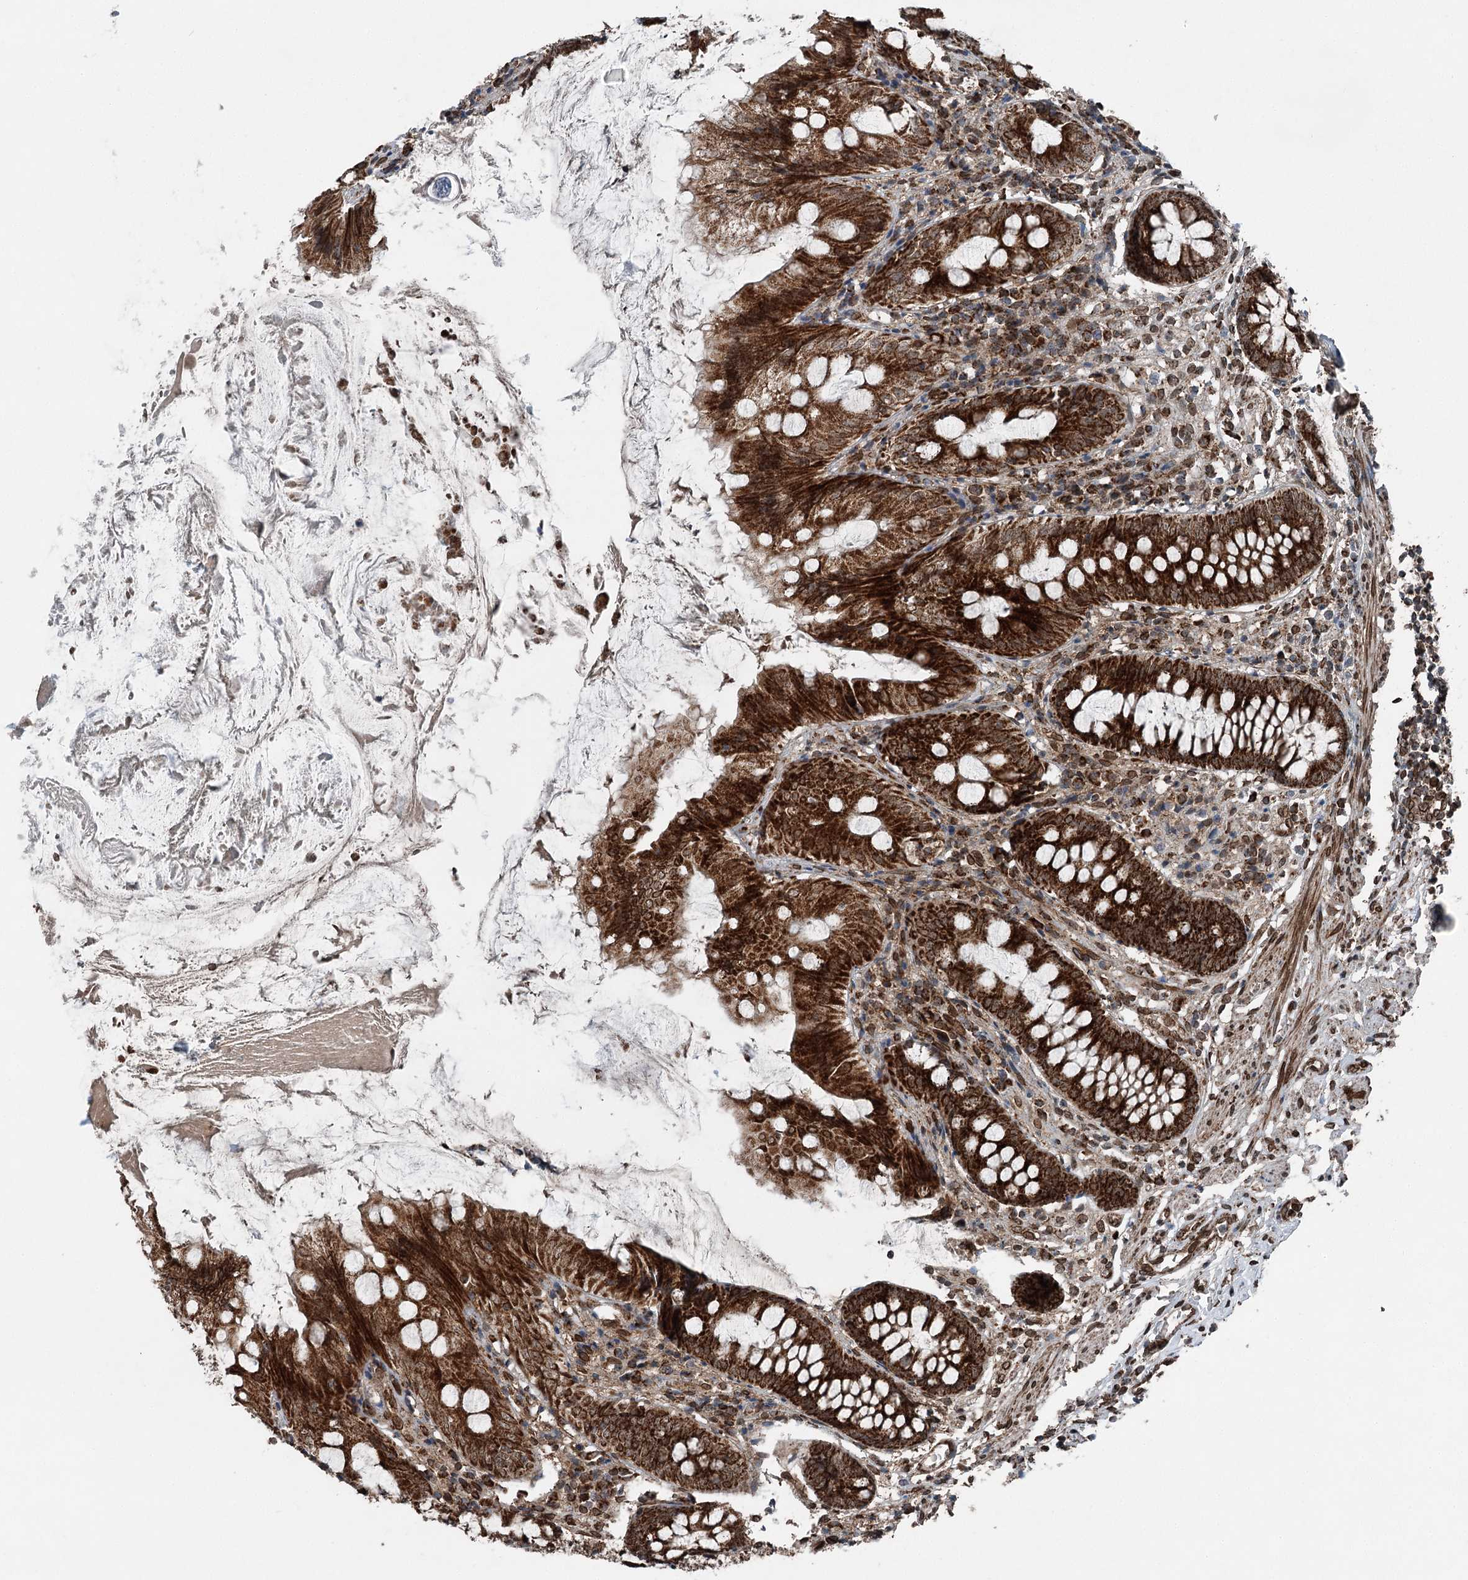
{"staining": {"intensity": "strong", "quantity": ">75%", "location": "cytoplasmic/membranous"}, "tissue": "appendix", "cell_type": "Glandular cells", "image_type": "normal", "snomed": [{"axis": "morphology", "description": "Normal tissue, NOS"}, {"axis": "topography", "description": "Appendix"}], "caption": "IHC (DAB) staining of benign appendix displays strong cytoplasmic/membranous protein expression in about >75% of glandular cells. The protein is shown in brown color, while the nuclei are stained blue.", "gene": "BCKDHA", "patient": {"sex": "female", "age": 77}}